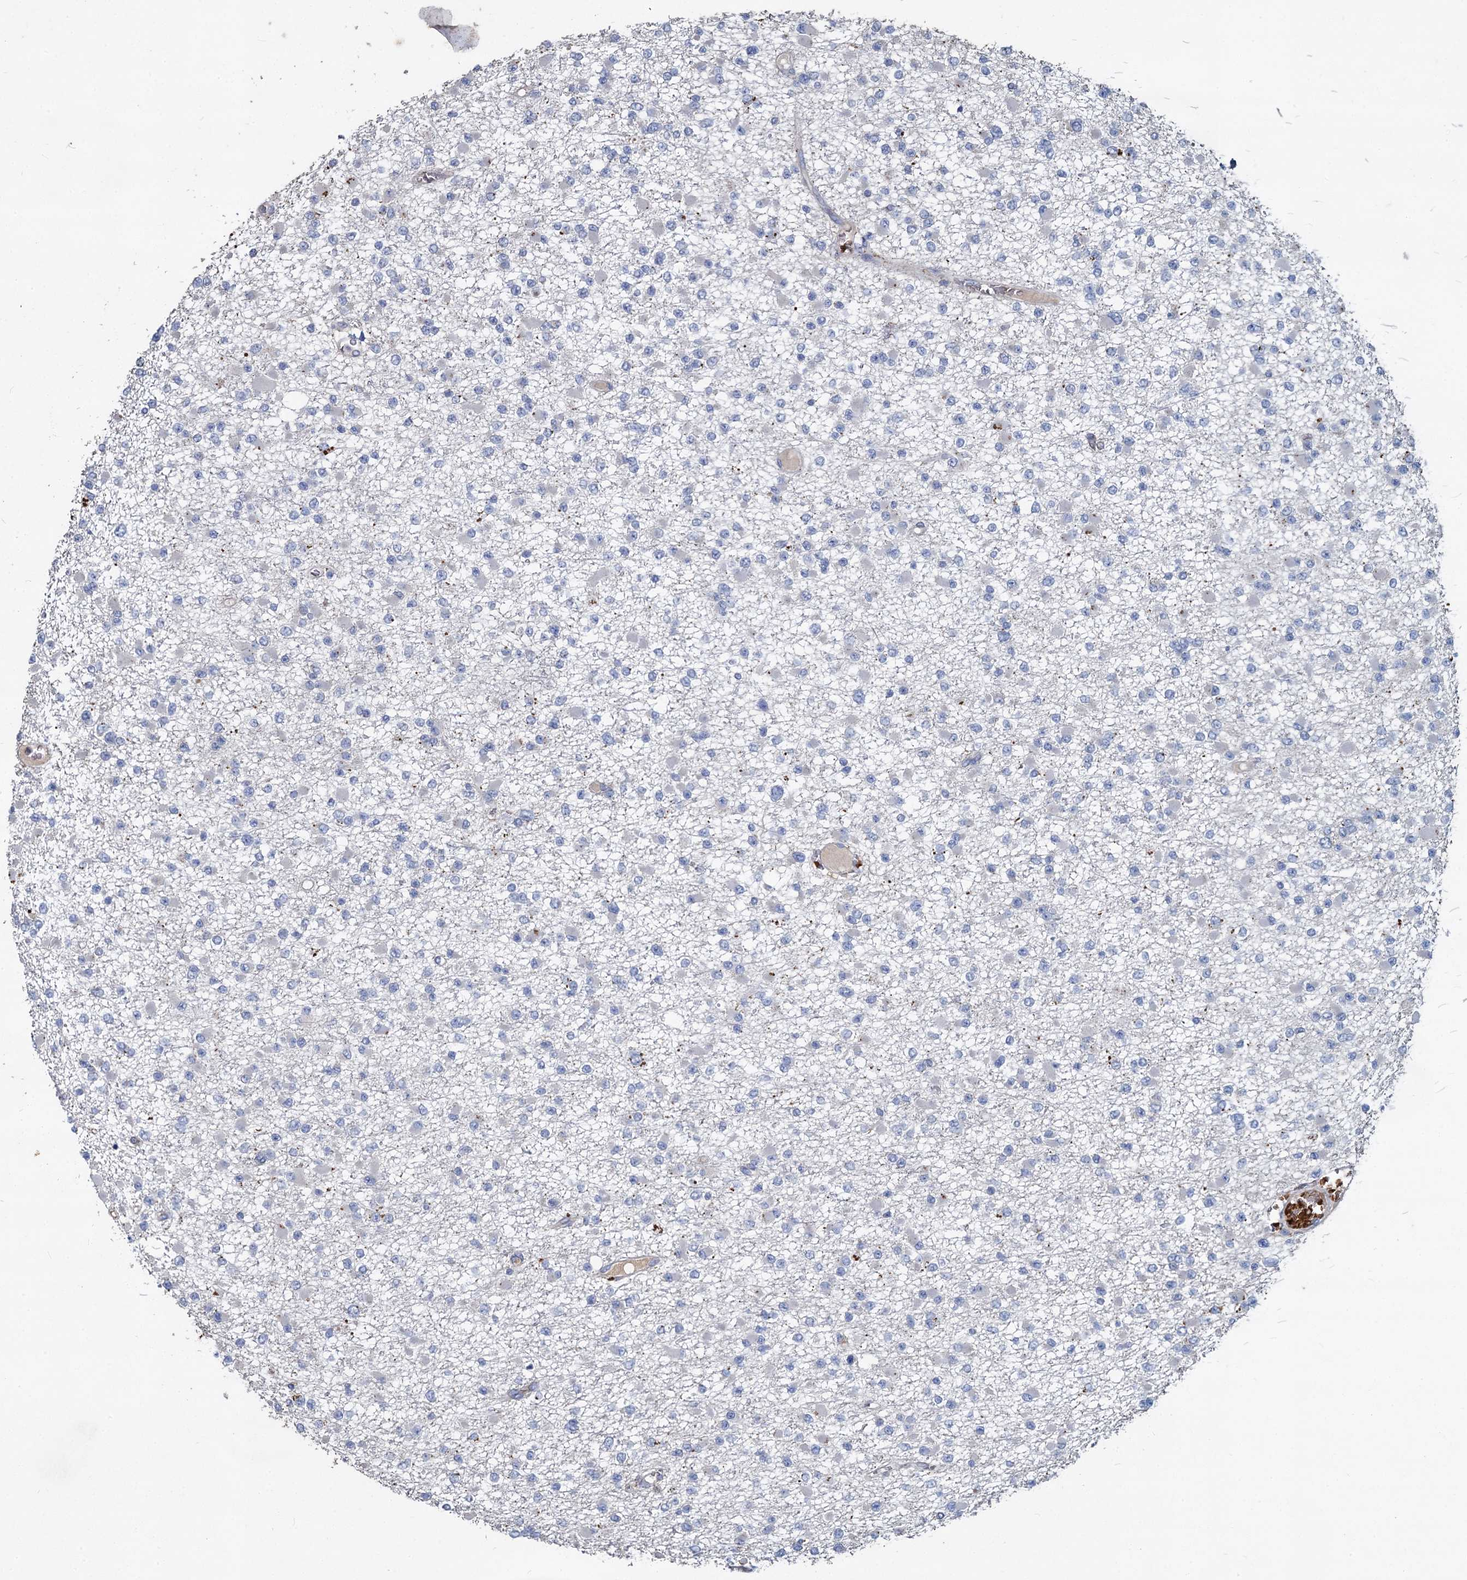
{"staining": {"intensity": "negative", "quantity": "none", "location": "none"}, "tissue": "glioma", "cell_type": "Tumor cells", "image_type": "cancer", "snomed": [{"axis": "morphology", "description": "Glioma, malignant, Low grade"}, {"axis": "topography", "description": "Brain"}], "caption": "Human glioma stained for a protein using immunohistochemistry (IHC) reveals no positivity in tumor cells.", "gene": "TCTN2", "patient": {"sex": "female", "age": 22}}